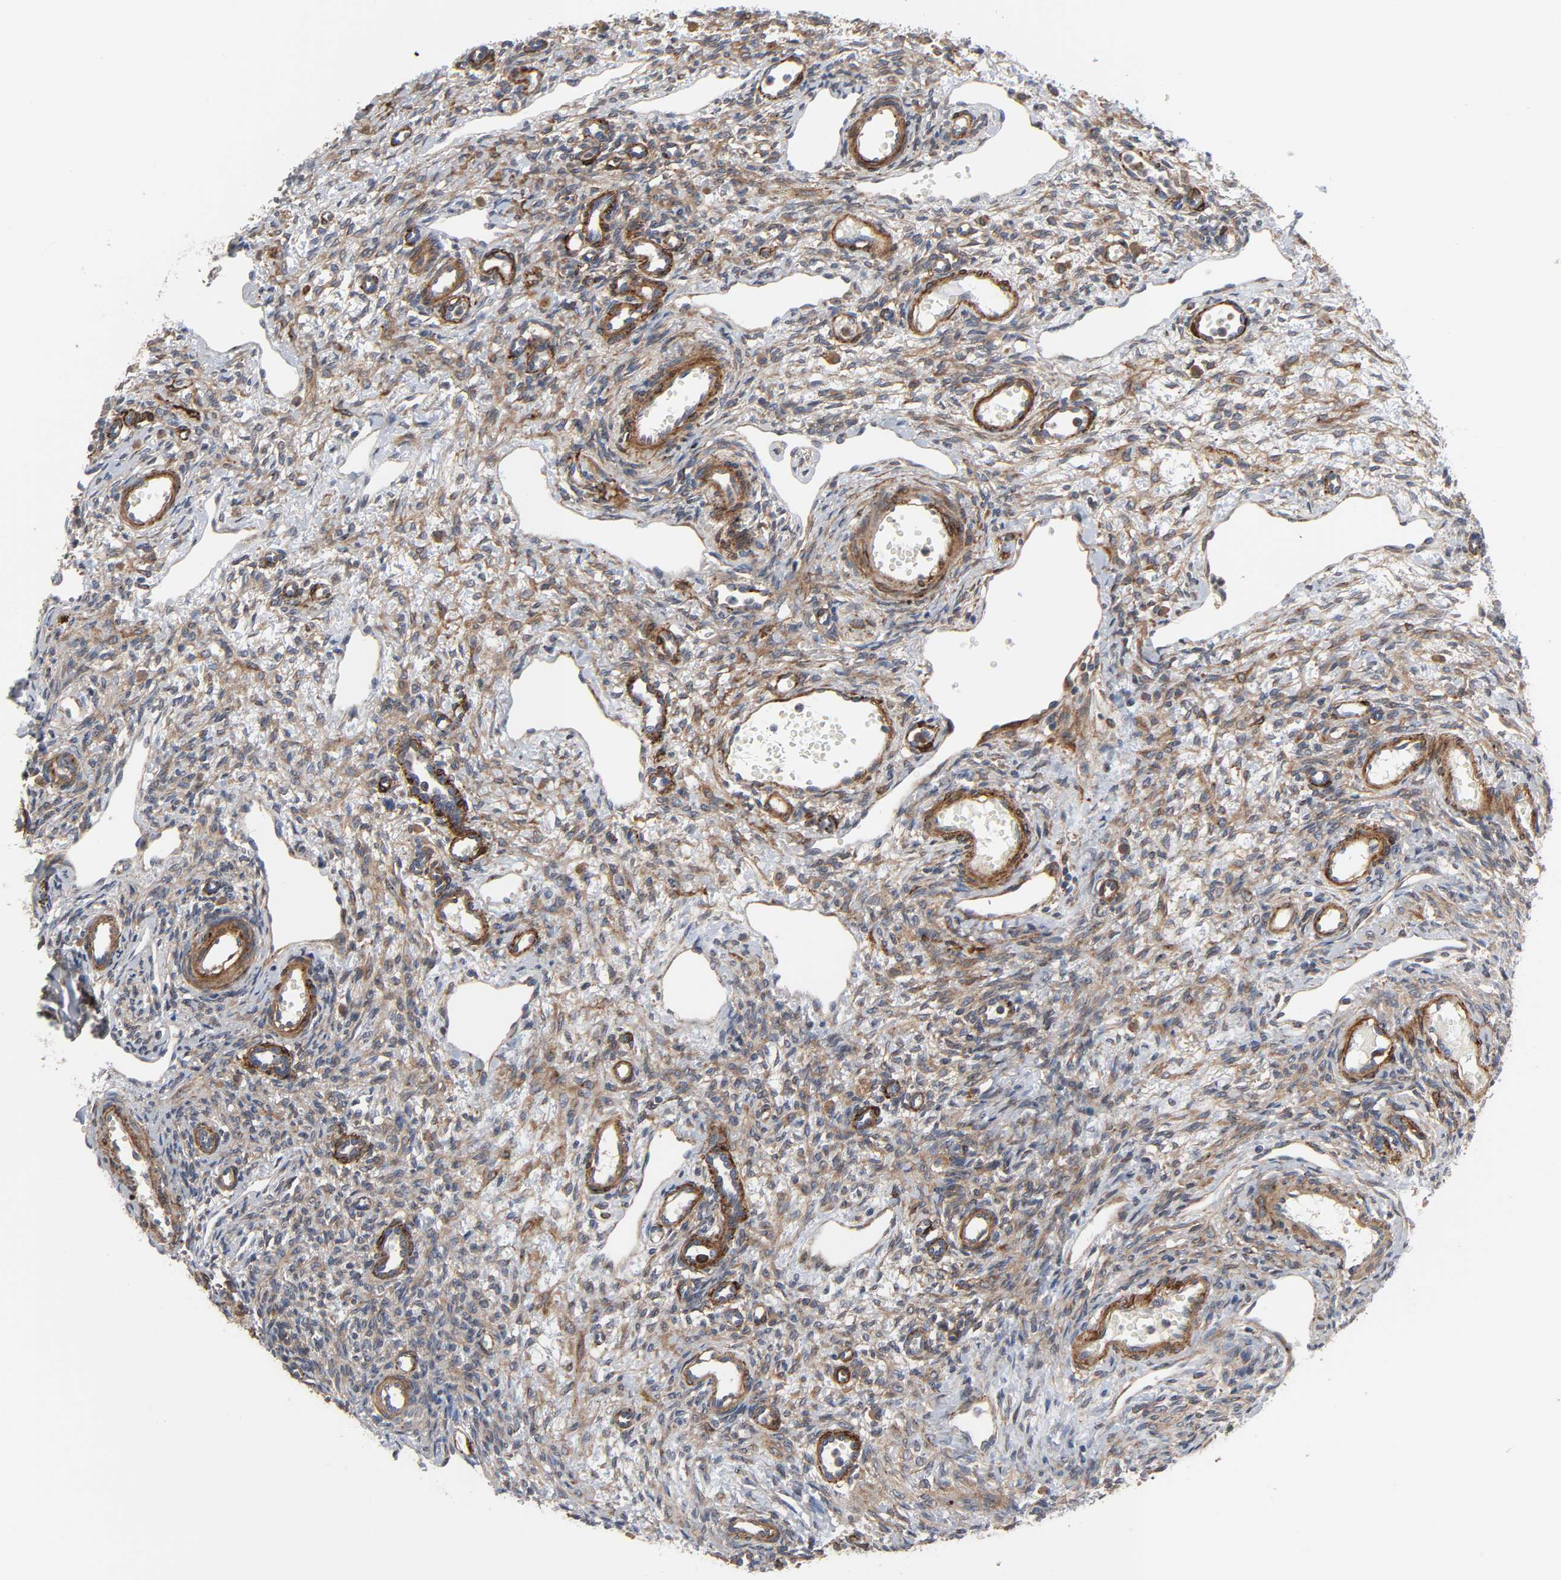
{"staining": {"intensity": "moderate", "quantity": ">75%", "location": "cytoplasmic/membranous"}, "tissue": "ovary", "cell_type": "Follicle cells", "image_type": "normal", "snomed": [{"axis": "morphology", "description": "Normal tissue, NOS"}, {"axis": "topography", "description": "Ovary"}], "caption": "About >75% of follicle cells in normal human ovary exhibit moderate cytoplasmic/membranous protein positivity as visualized by brown immunohistochemical staining.", "gene": "ARHGAP1", "patient": {"sex": "female", "age": 33}}